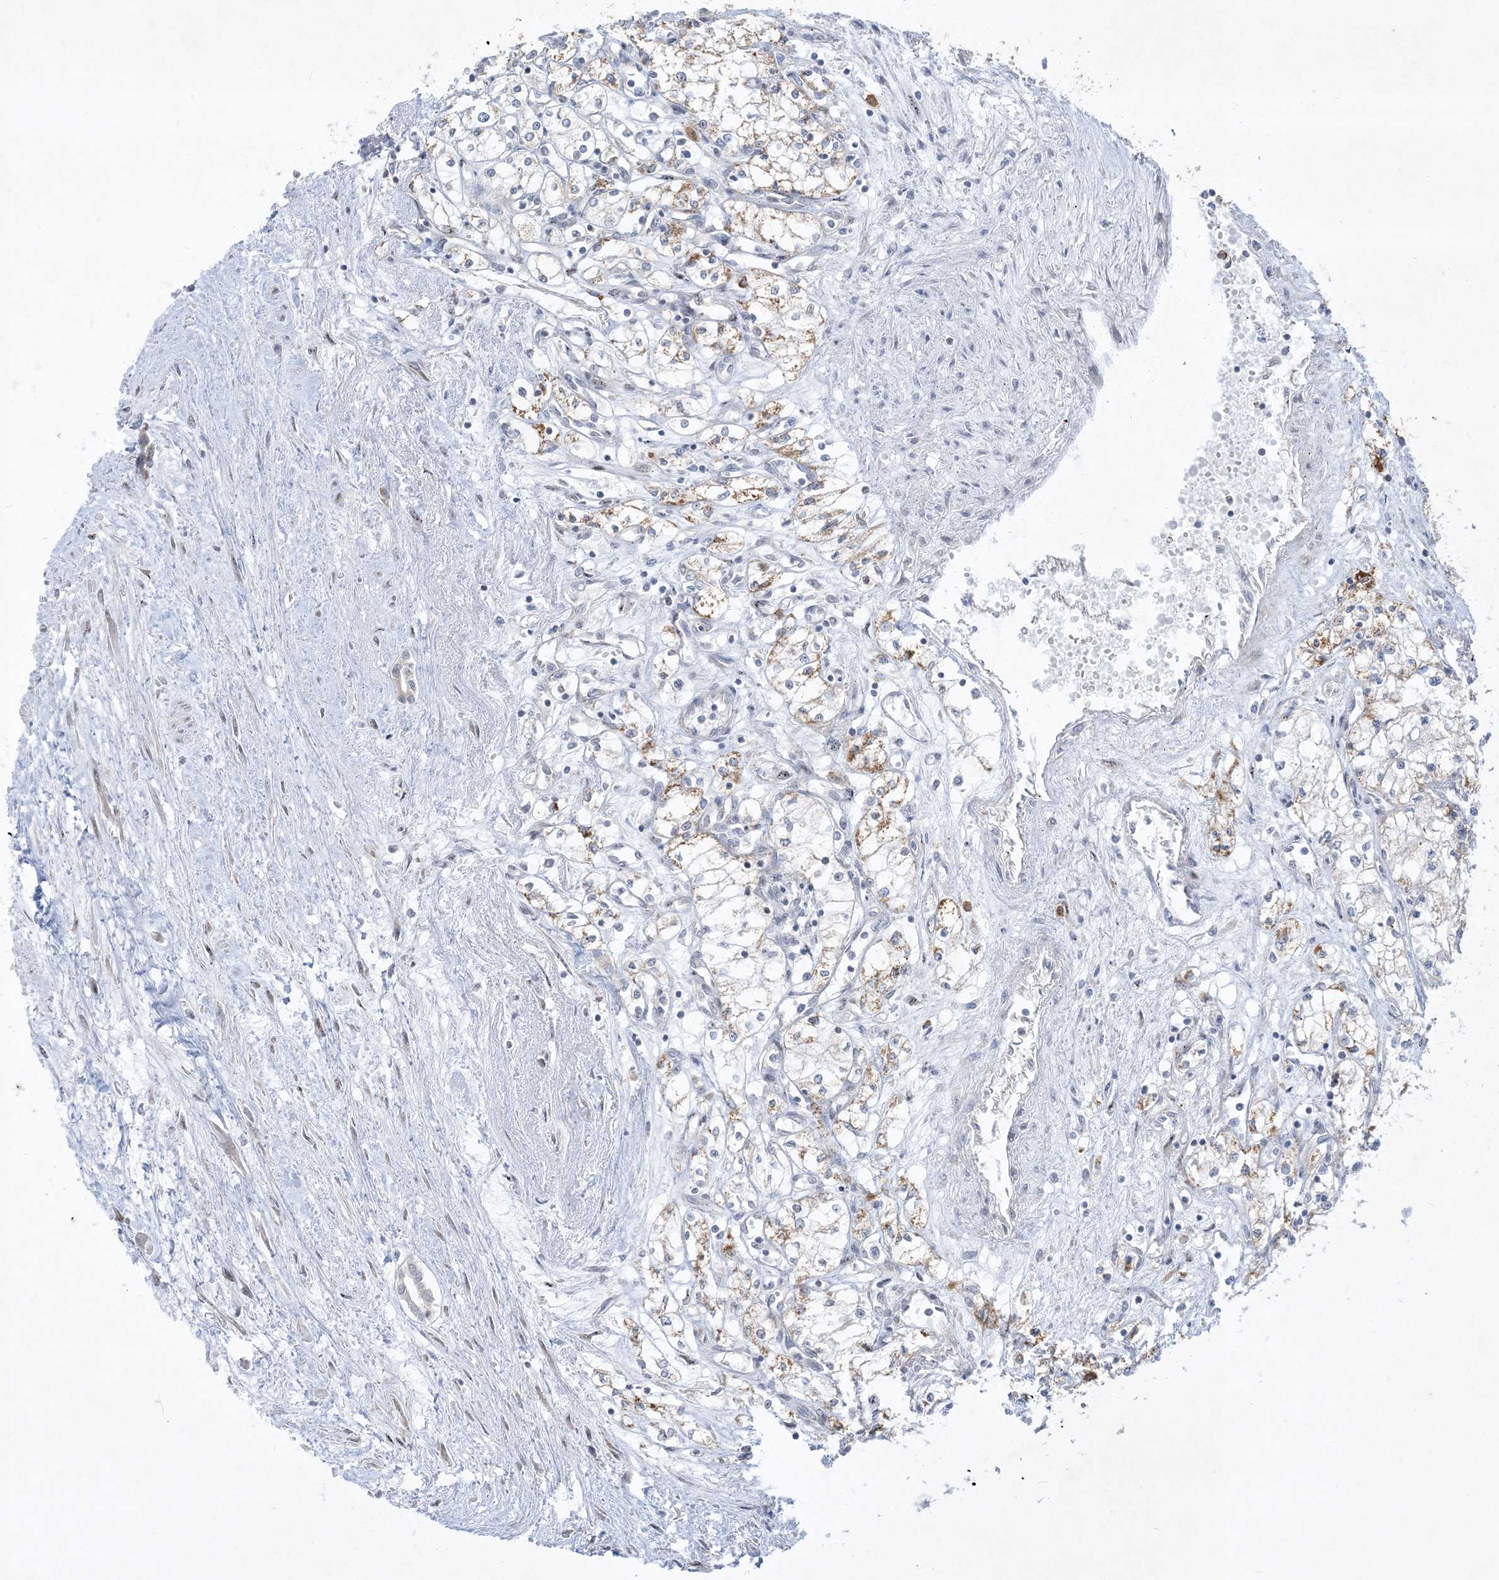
{"staining": {"intensity": "moderate", "quantity": "<25%", "location": "cytoplasmic/membranous"}, "tissue": "renal cancer", "cell_type": "Tumor cells", "image_type": "cancer", "snomed": [{"axis": "morphology", "description": "Adenocarcinoma, NOS"}, {"axis": "topography", "description": "Kidney"}], "caption": "Tumor cells demonstrate moderate cytoplasmic/membranous staining in about <25% of cells in renal cancer.", "gene": "BHLHE40", "patient": {"sex": "male", "age": 59}}